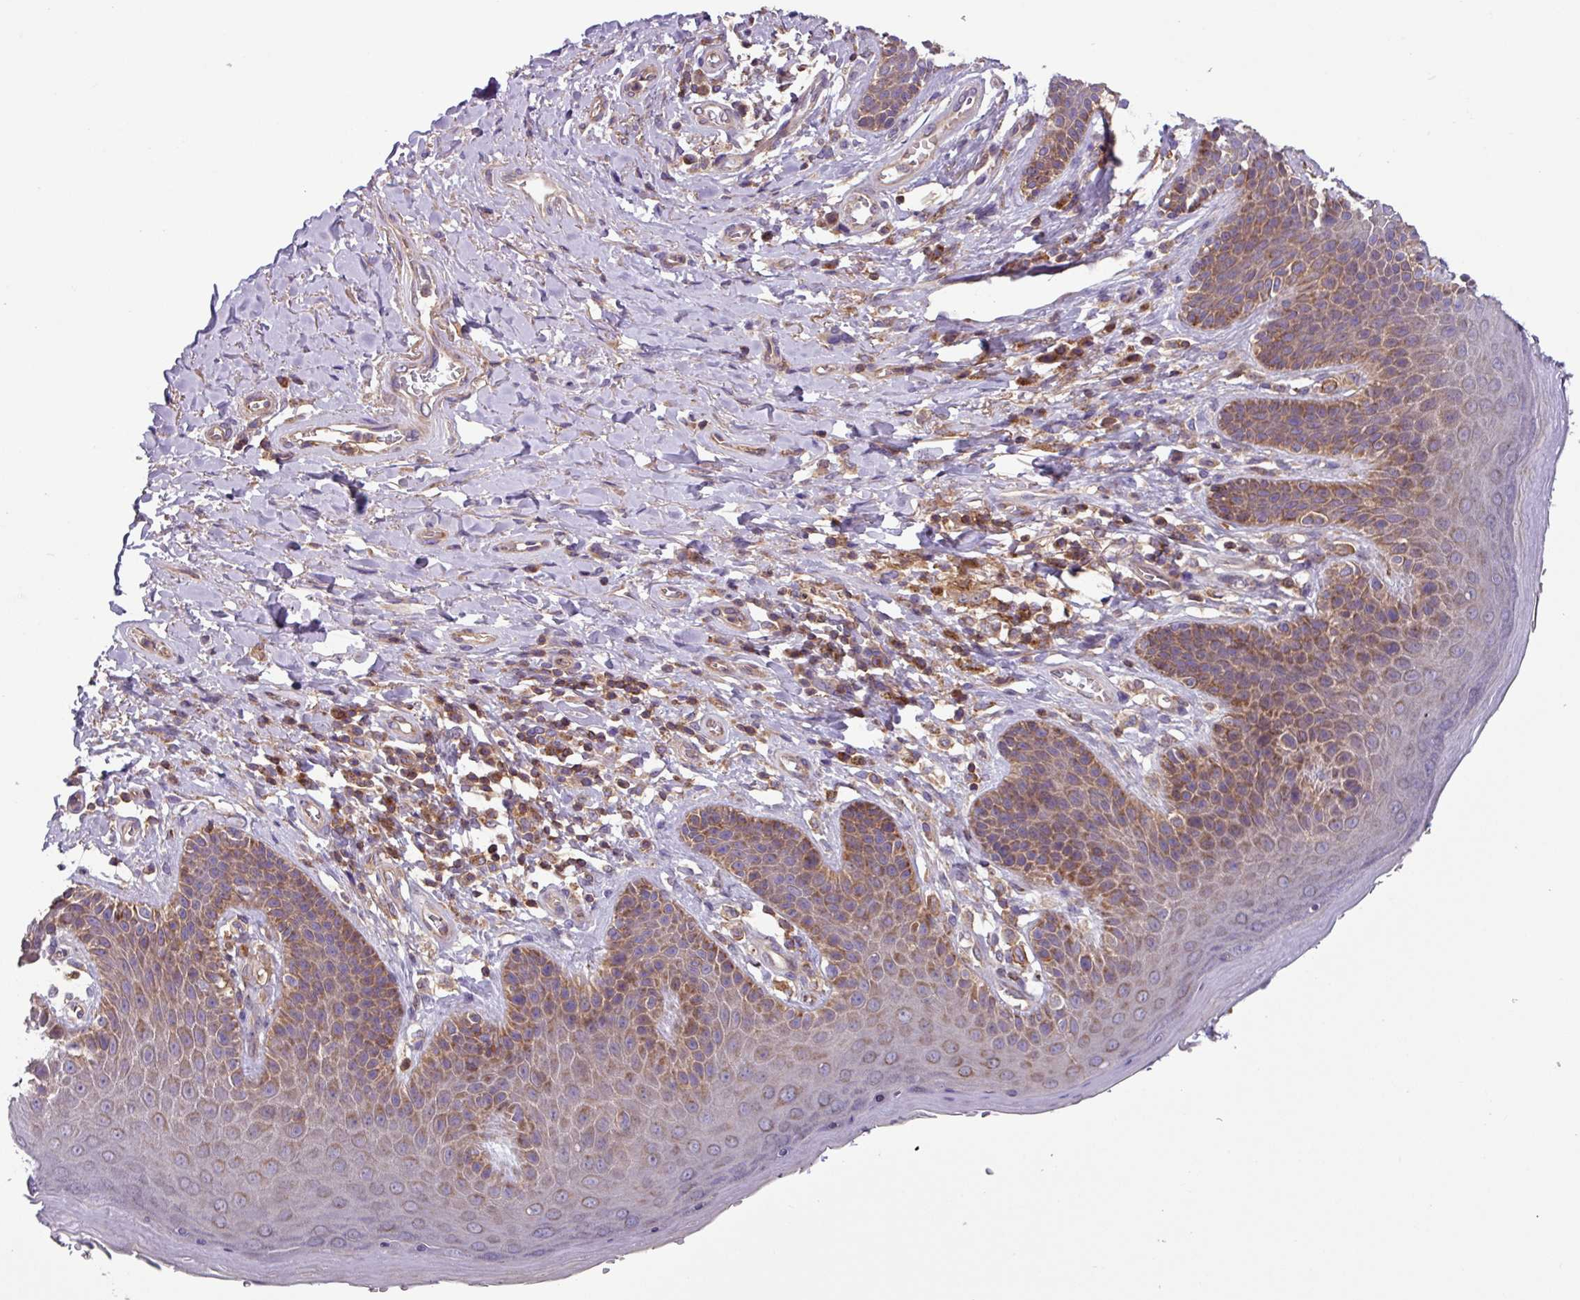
{"staining": {"intensity": "moderate", "quantity": ">75%", "location": "cytoplasmic/membranous"}, "tissue": "skin", "cell_type": "Epidermal cells", "image_type": "normal", "snomed": [{"axis": "morphology", "description": "Normal tissue, NOS"}, {"axis": "topography", "description": "Anal"}], "caption": "DAB (3,3'-diaminobenzidine) immunohistochemical staining of normal human skin reveals moderate cytoplasmic/membranous protein staining in approximately >75% of epidermal cells.", "gene": "PLEKHD1", "patient": {"sex": "female", "age": 89}}